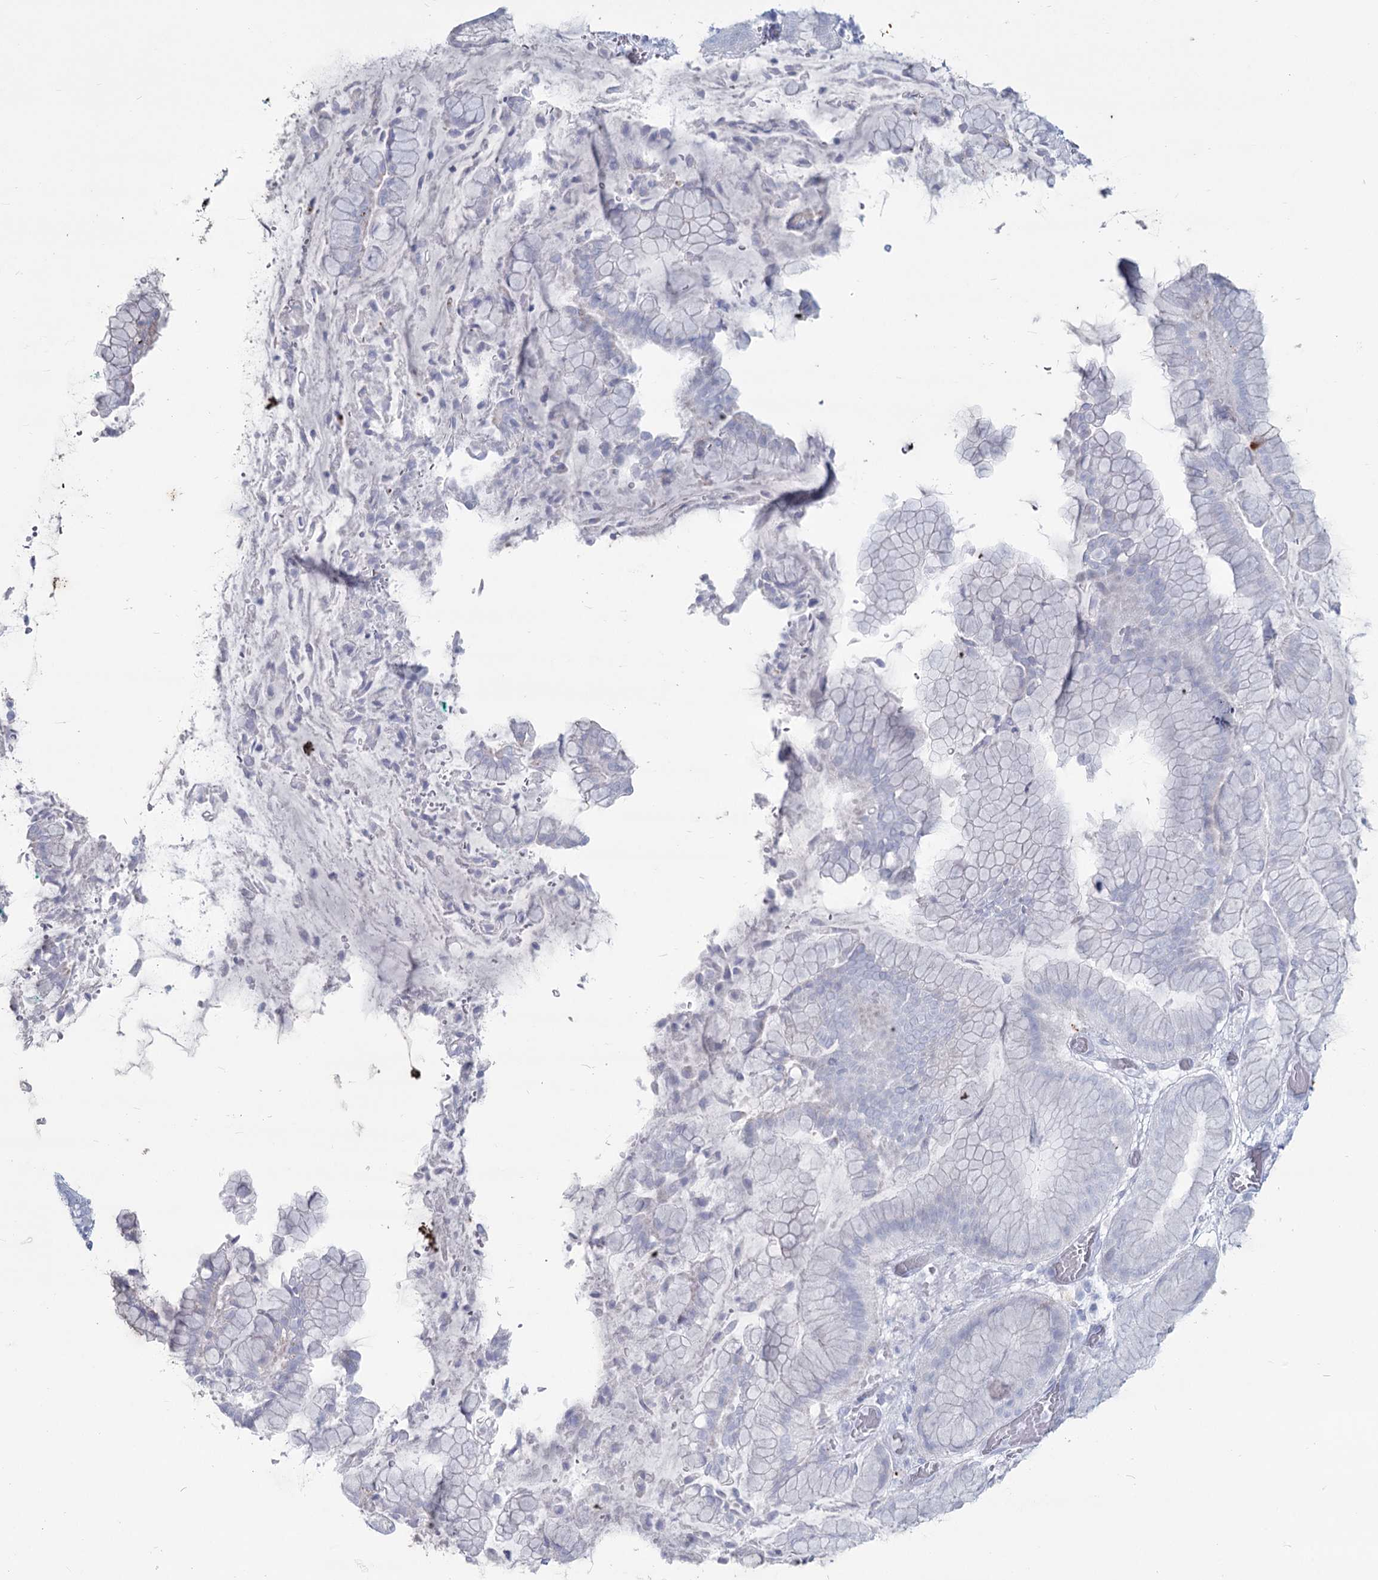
{"staining": {"intensity": "negative", "quantity": "none", "location": "none"}, "tissue": "stomach cancer", "cell_type": "Tumor cells", "image_type": "cancer", "snomed": [{"axis": "morphology", "description": "Normal tissue, NOS"}, {"axis": "morphology", "description": "Adenocarcinoma, NOS"}, {"axis": "topography", "description": "Lymph node"}, {"axis": "topography", "description": "Stomach"}], "caption": "Immunohistochemical staining of stomach cancer (adenocarcinoma) displays no significant positivity in tumor cells.", "gene": "SLC6A19", "patient": {"sex": "male", "age": 48}}